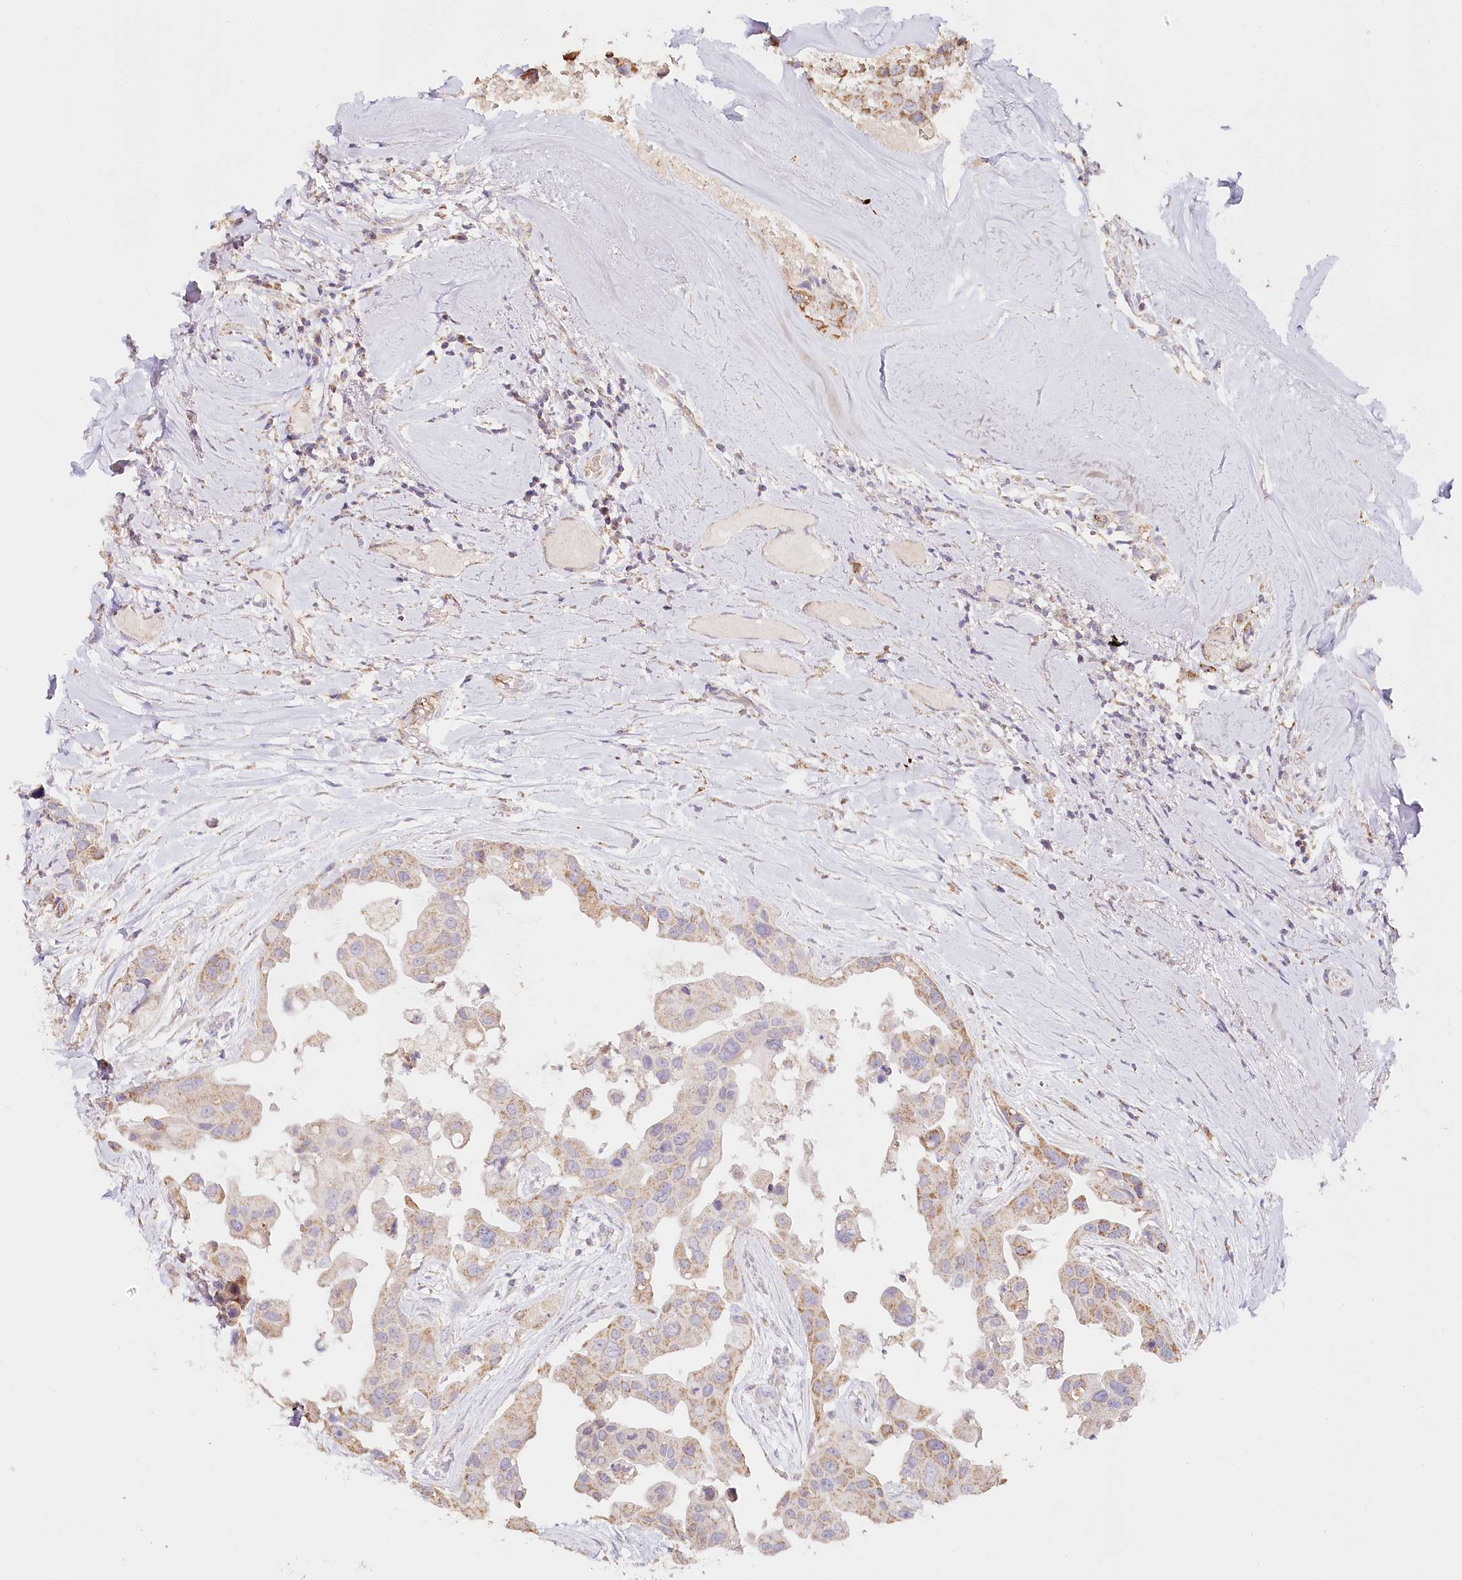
{"staining": {"intensity": "weak", "quantity": "25%-75%", "location": "cytoplasmic/membranous"}, "tissue": "head and neck cancer", "cell_type": "Tumor cells", "image_type": "cancer", "snomed": [{"axis": "morphology", "description": "Adenocarcinoma, NOS"}, {"axis": "morphology", "description": "Adenocarcinoma, metastatic, NOS"}, {"axis": "topography", "description": "Head-Neck"}], "caption": "Protein staining of head and neck metastatic adenocarcinoma tissue shows weak cytoplasmic/membranous positivity in approximately 25%-75% of tumor cells.", "gene": "MMP25", "patient": {"sex": "male", "age": 75}}